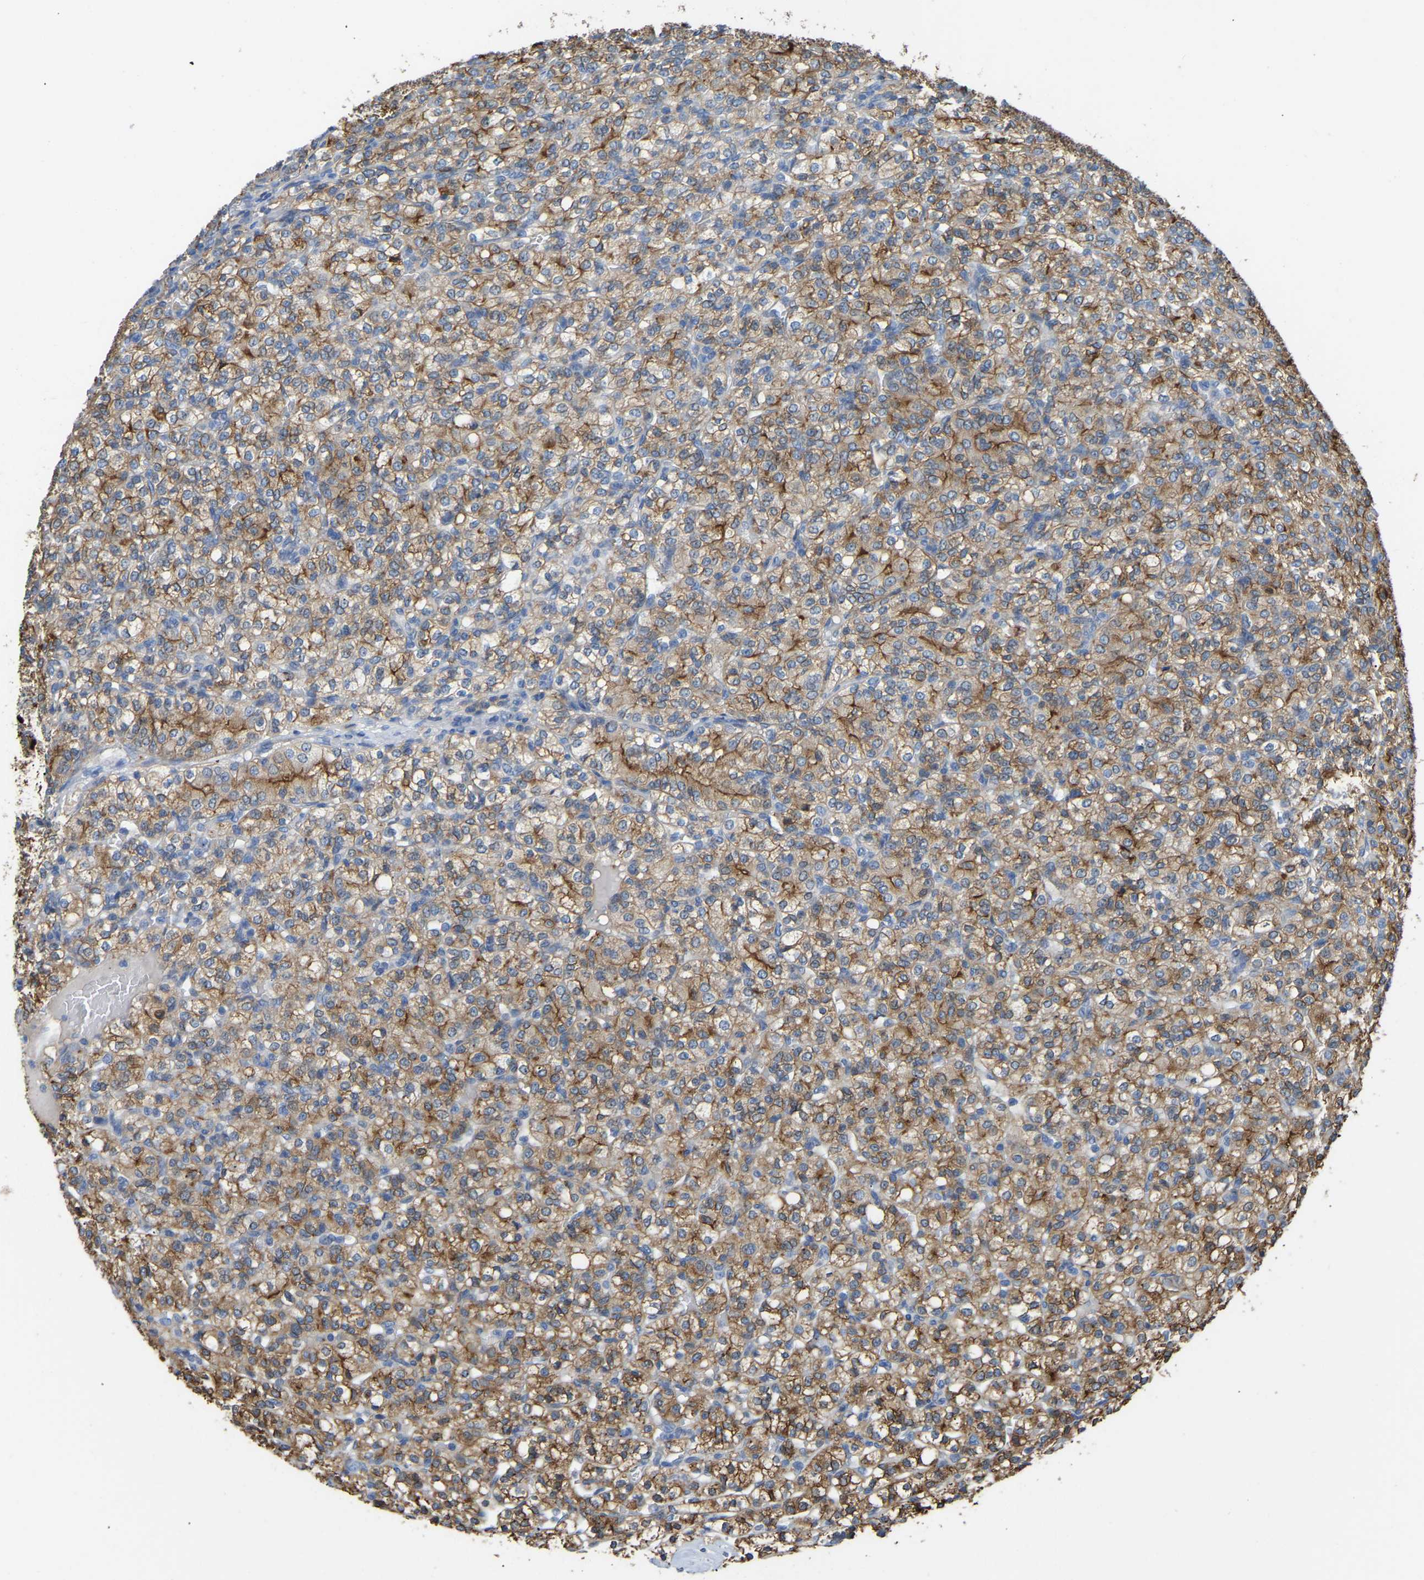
{"staining": {"intensity": "moderate", "quantity": ">75%", "location": "cytoplasmic/membranous"}, "tissue": "renal cancer", "cell_type": "Tumor cells", "image_type": "cancer", "snomed": [{"axis": "morphology", "description": "Adenocarcinoma, NOS"}, {"axis": "topography", "description": "Kidney"}], "caption": "The photomicrograph demonstrates staining of renal cancer (adenocarcinoma), revealing moderate cytoplasmic/membranous protein expression (brown color) within tumor cells.", "gene": "ZNF449", "patient": {"sex": "male", "age": 77}}